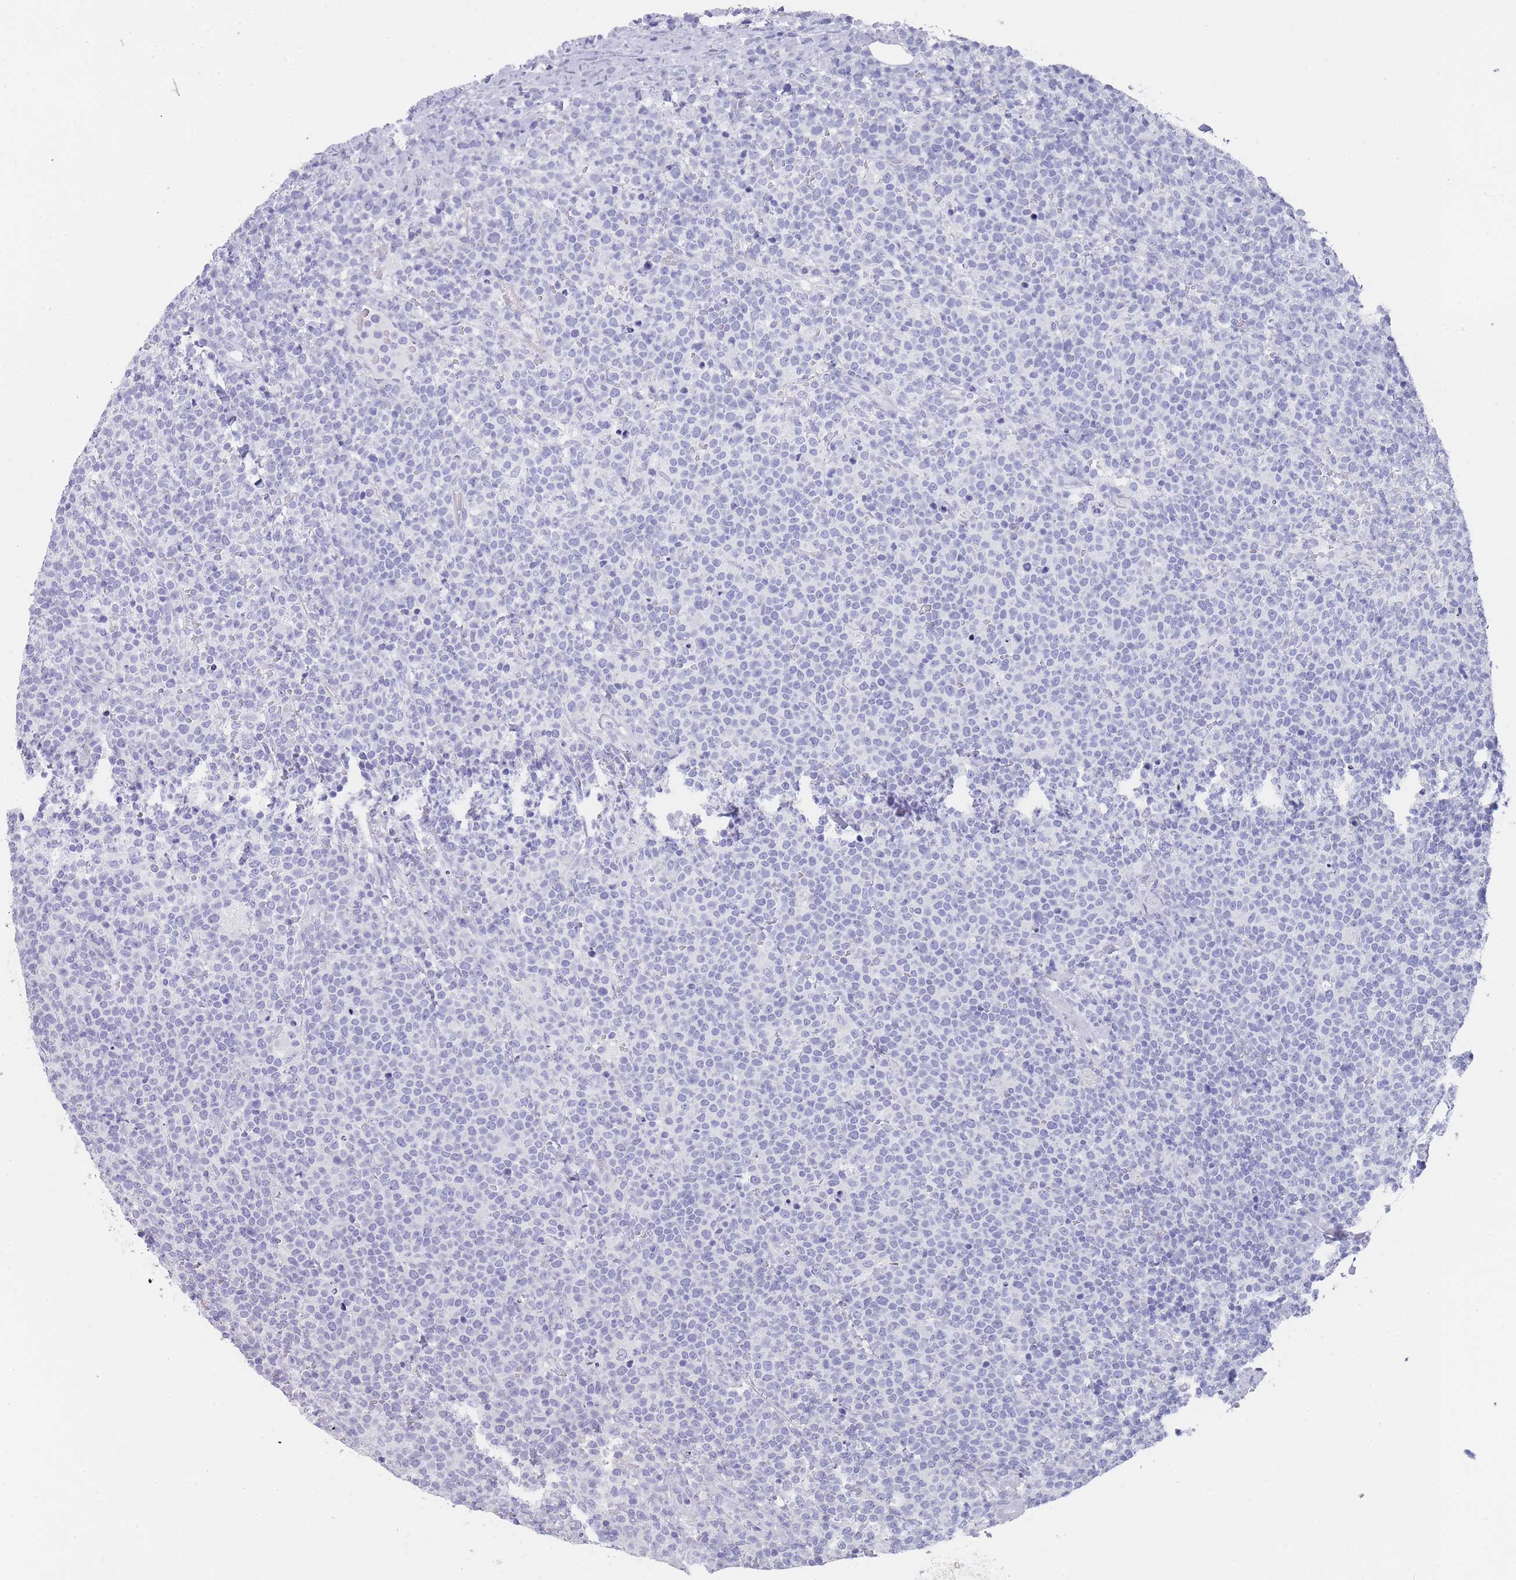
{"staining": {"intensity": "negative", "quantity": "none", "location": "none"}, "tissue": "lymphoma", "cell_type": "Tumor cells", "image_type": "cancer", "snomed": [{"axis": "morphology", "description": "Malignant lymphoma, non-Hodgkin's type, High grade"}, {"axis": "topography", "description": "Lymph node"}], "caption": "This is a image of IHC staining of malignant lymphoma, non-Hodgkin's type (high-grade), which shows no positivity in tumor cells. (DAB (3,3'-diaminobenzidine) immunohistochemistry (IHC), high magnification).", "gene": "RAB2B", "patient": {"sex": "male", "age": 61}}